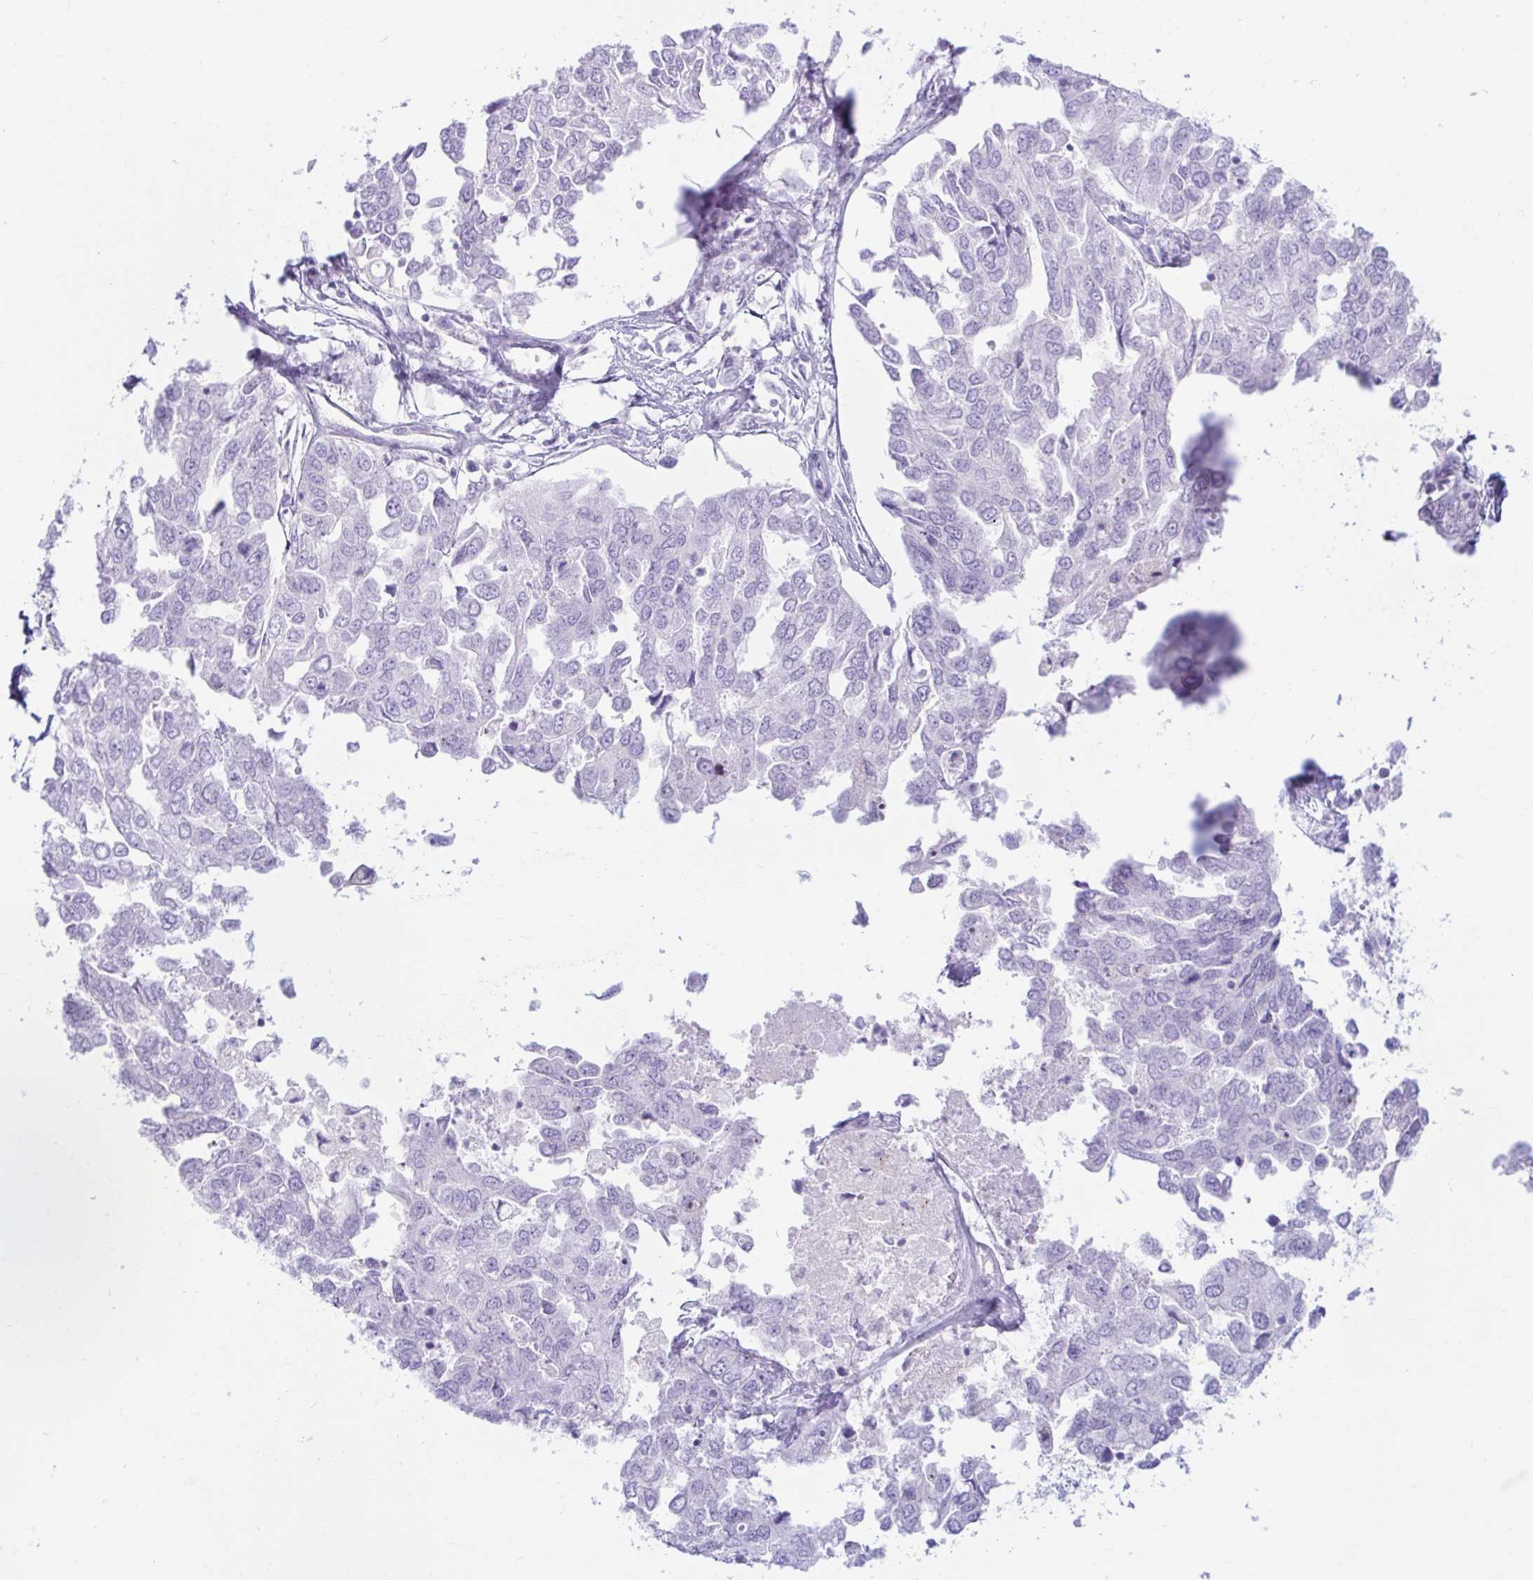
{"staining": {"intensity": "negative", "quantity": "none", "location": "none"}, "tissue": "ovarian cancer", "cell_type": "Tumor cells", "image_type": "cancer", "snomed": [{"axis": "morphology", "description": "Cystadenocarcinoma, serous, NOS"}, {"axis": "topography", "description": "Ovary"}], "caption": "Tumor cells are negative for brown protein staining in serous cystadenocarcinoma (ovarian).", "gene": "ERICH6", "patient": {"sex": "female", "age": 53}}